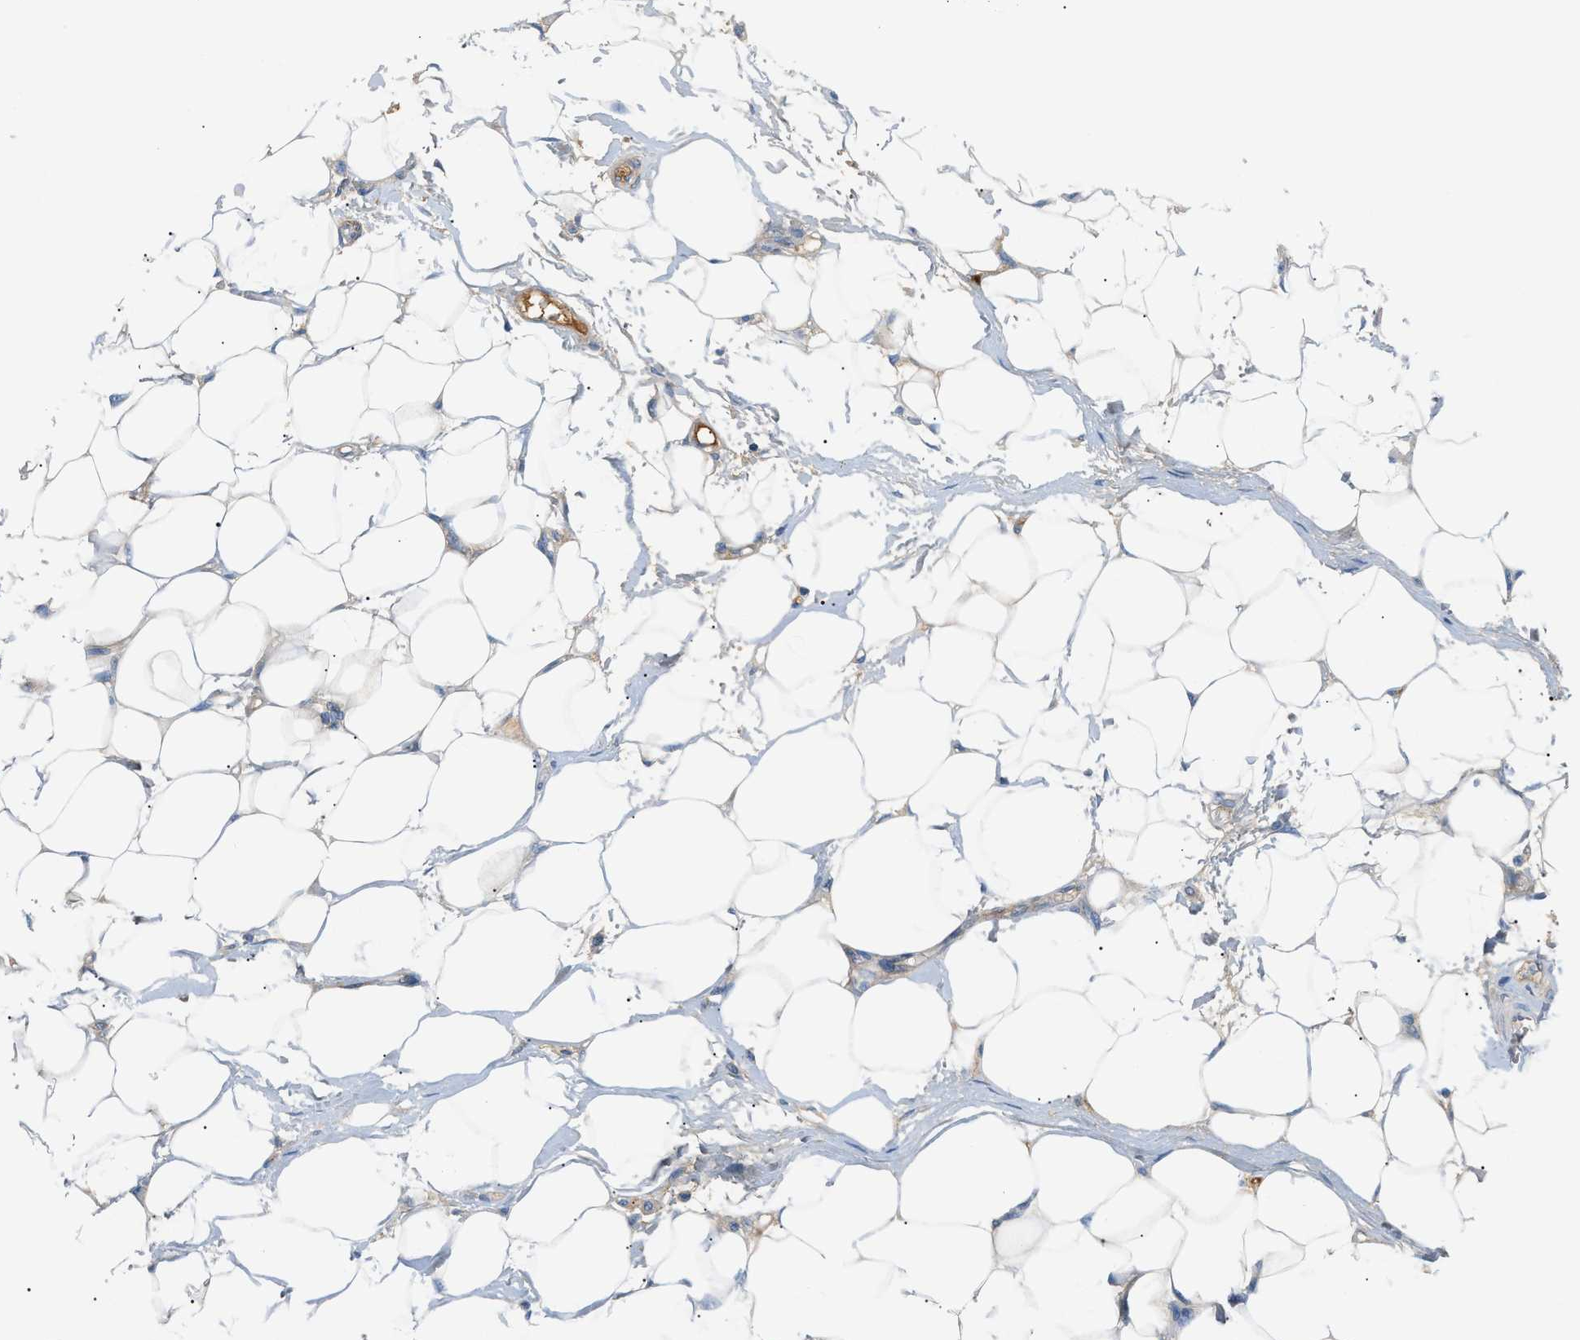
{"staining": {"intensity": "negative", "quantity": "none", "location": "none"}, "tissue": "adipose tissue", "cell_type": "Adipocytes", "image_type": "normal", "snomed": [{"axis": "morphology", "description": "Normal tissue, NOS"}, {"axis": "morphology", "description": "Urothelial carcinoma, High grade"}, {"axis": "topography", "description": "Vascular tissue"}, {"axis": "topography", "description": "Urinary bladder"}], "caption": "There is no significant positivity in adipocytes of adipose tissue. (Stains: DAB (3,3'-diaminobenzidine) immunohistochemistry with hematoxylin counter stain, Microscopy: brightfield microscopy at high magnification).", "gene": "CFH", "patient": {"sex": "female", "age": 56}}